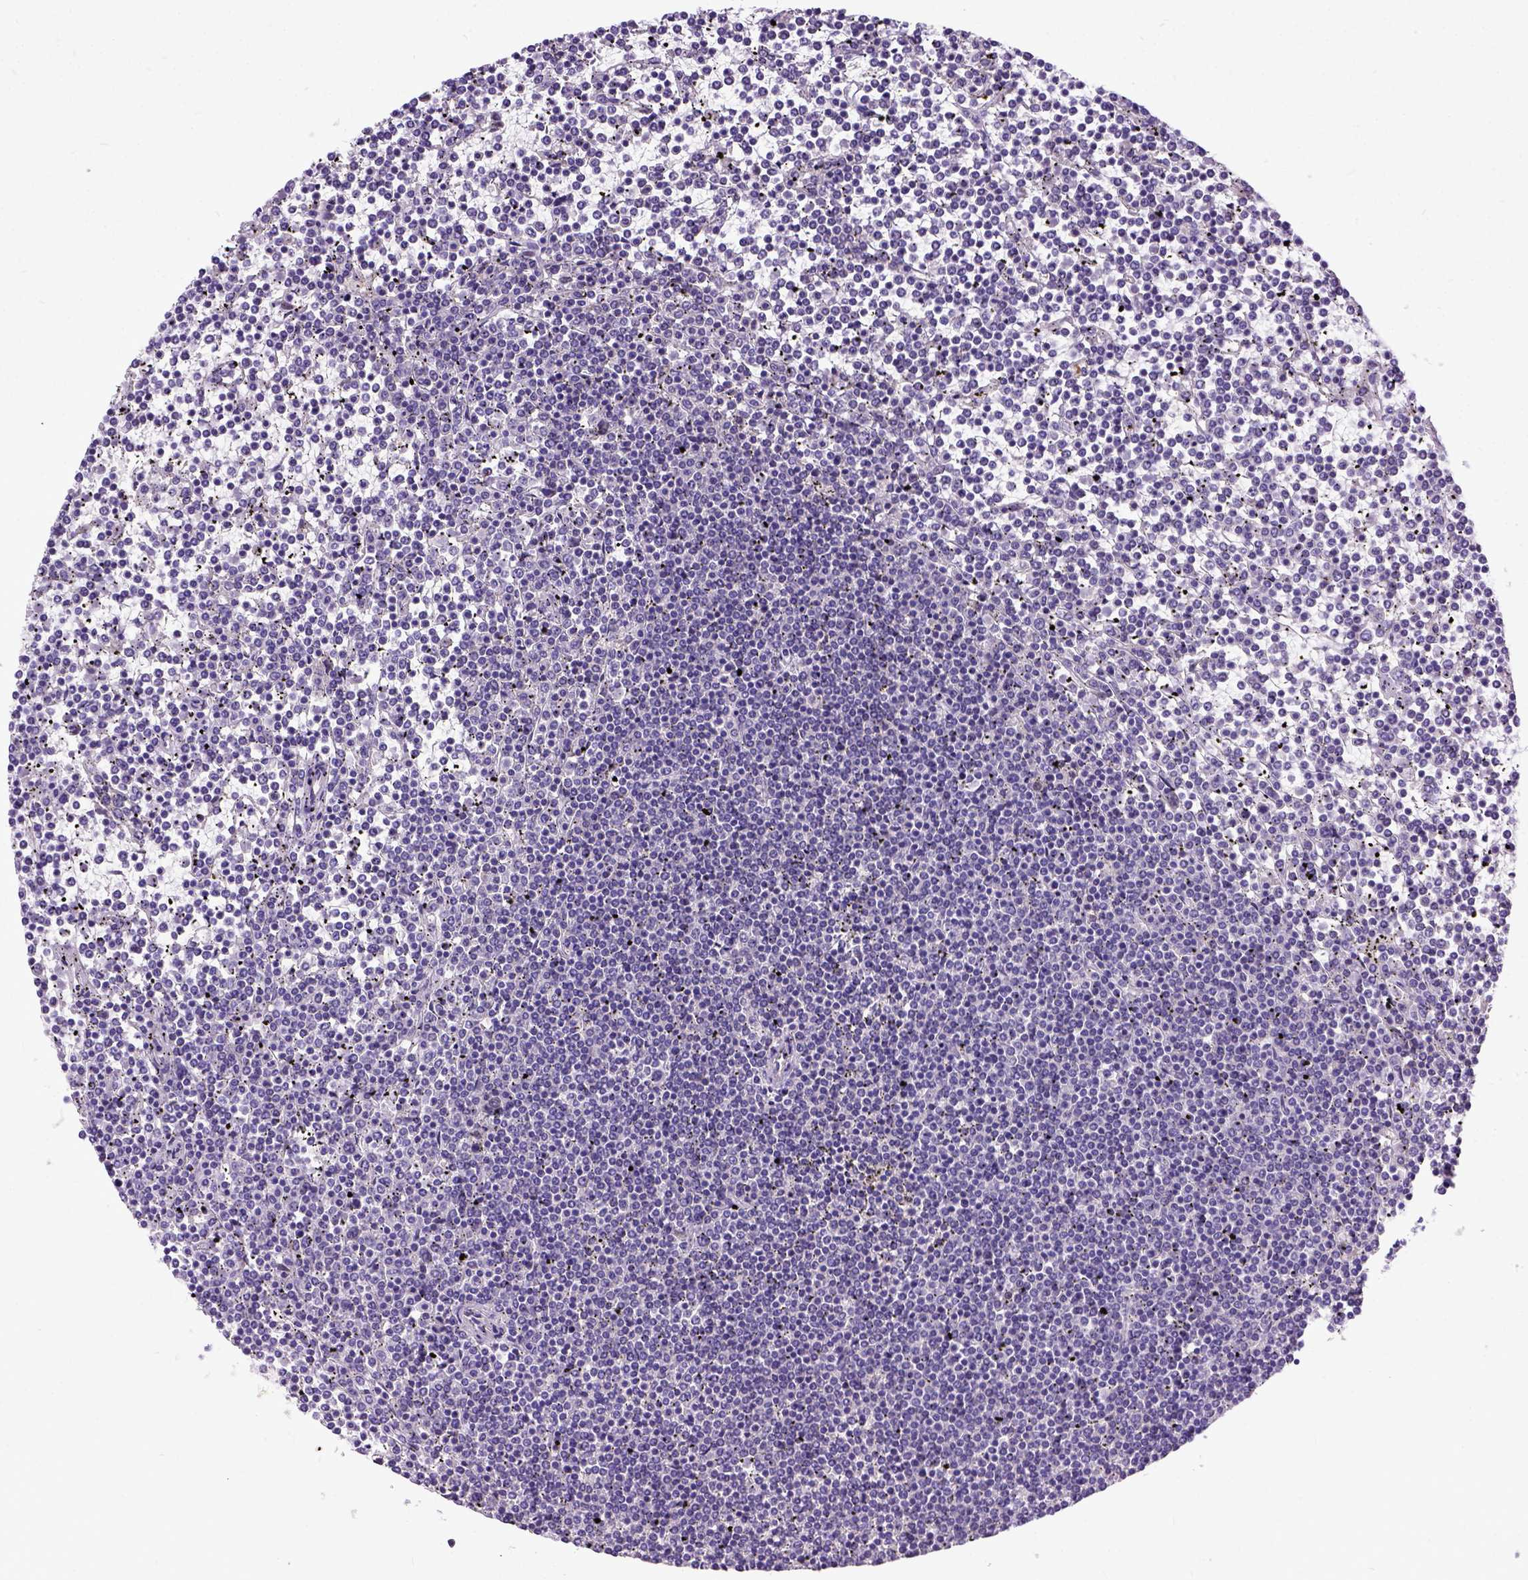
{"staining": {"intensity": "negative", "quantity": "none", "location": "none"}, "tissue": "lymphoma", "cell_type": "Tumor cells", "image_type": "cancer", "snomed": [{"axis": "morphology", "description": "Malignant lymphoma, non-Hodgkin's type, Low grade"}, {"axis": "topography", "description": "Spleen"}], "caption": "IHC photomicrograph of neoplastic tissue: lymphoma stained with DAB (3,3'-diaminobenzidine) exhibits no significant protein expression in tumor cells.", "gene": "NEK5", "patient": {"sex": "female", "age": 19}}